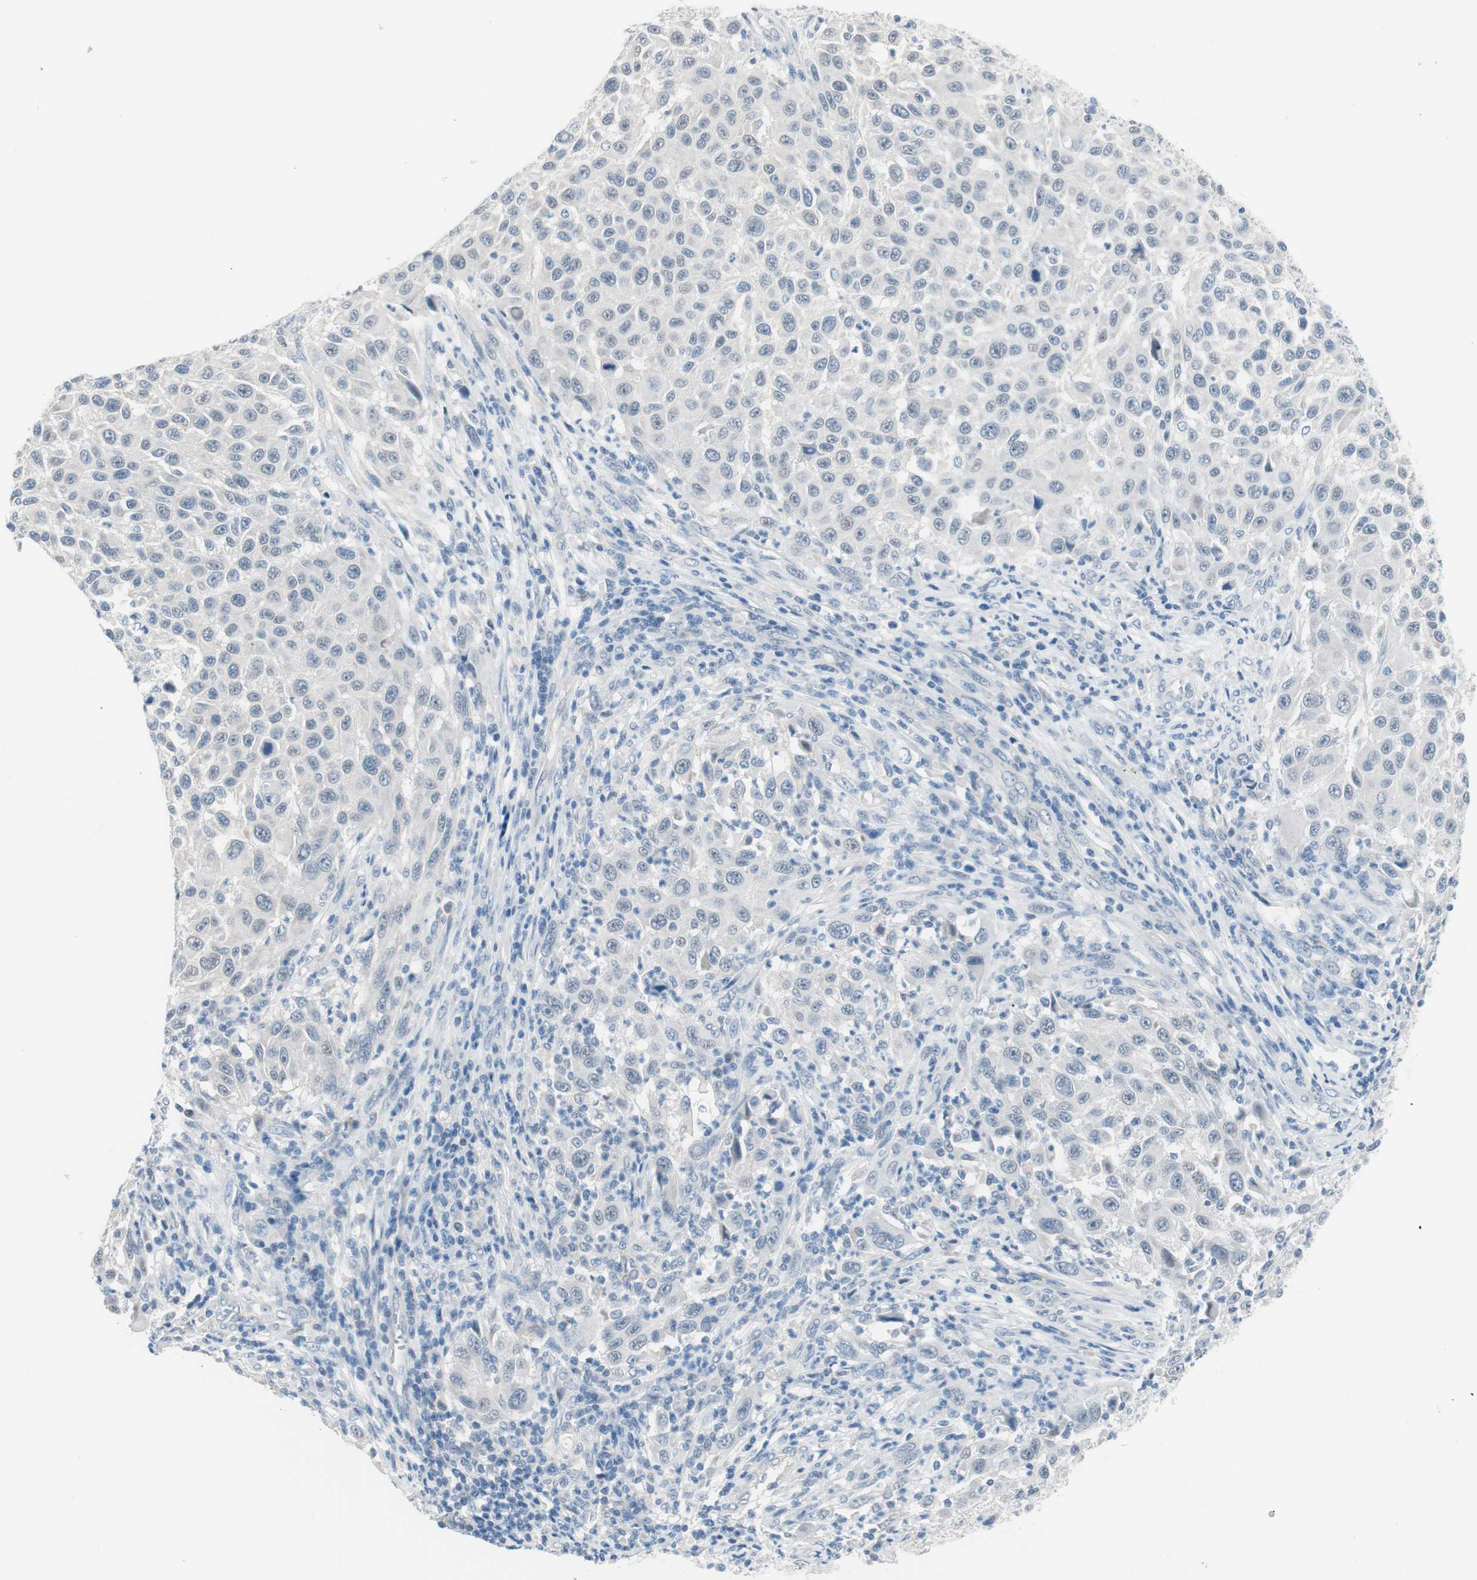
{"staining": {"intensity": "negative", "quantity": "none", "location": "none"}, "tissue": "melanoma", "cell_type": "Tumor cells", "image_type": "cancer", "snomed": [{"axis": "morphology", "description": "Malignant melanoma, Metastatic site"}, {"axis": "topography", "description": "Lymph node"}], "caption": "A photomicrograph of melanoma stained for a protein displays no brown staining in tumor cells. (Stains: DAB (3,3'-diaminobenzidine) immunohistochemistry (IHC) with hematoxylin counter stain, Microscopy: brightfield microscopy at high magnification).", "gene": "VIL1", "patient": {"sex": "male", "age": 61}}